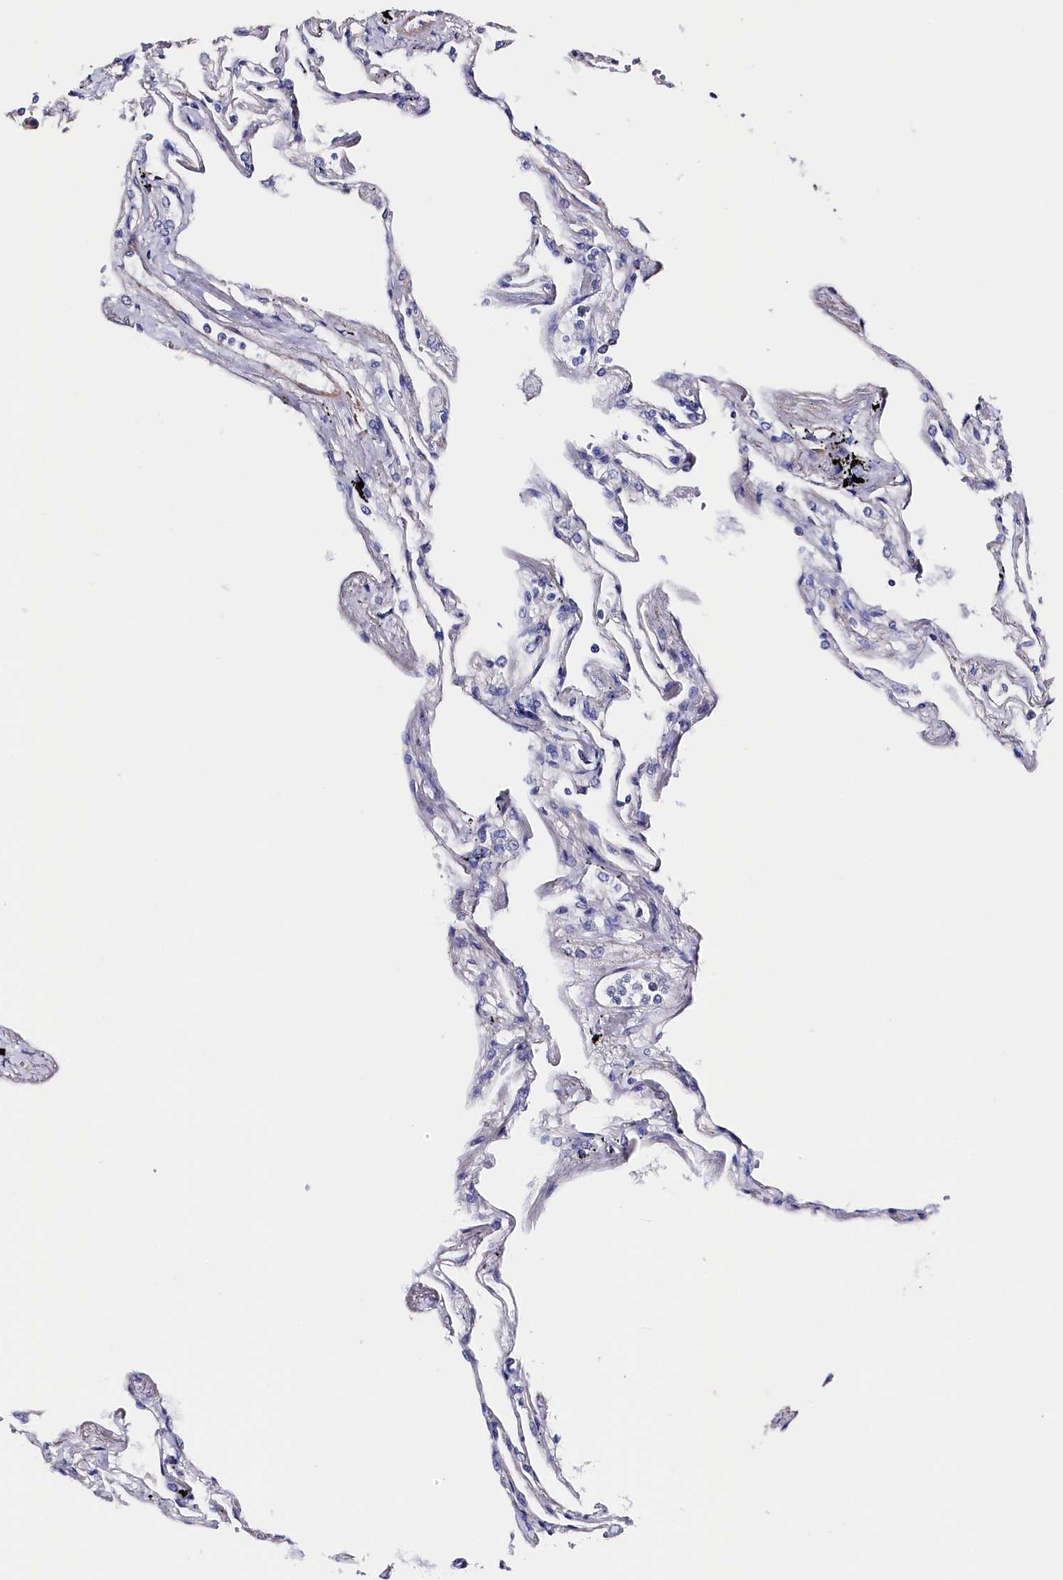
{"staining": {"intensity": "weak", "quantity": "<25%", "location": "cytoplasmic/membranous"}, "tissue": "lung", "cell_type": "Alveolar cells", "image_type": "normal", "snomed": [{"axis": "morphology", "description": "Normal tissue, NOS"}, {"axis": "topography", "description": "Lung"}], "caption": "Alveolar cells show no significant positivity in normal lung. Brightfield microscopy of IHC stained with DAB (brown) and hematoxylin (blue), captured at high magnification.", "gene": "WNT8A", "patient": {"sex": "female", "age": 67}}